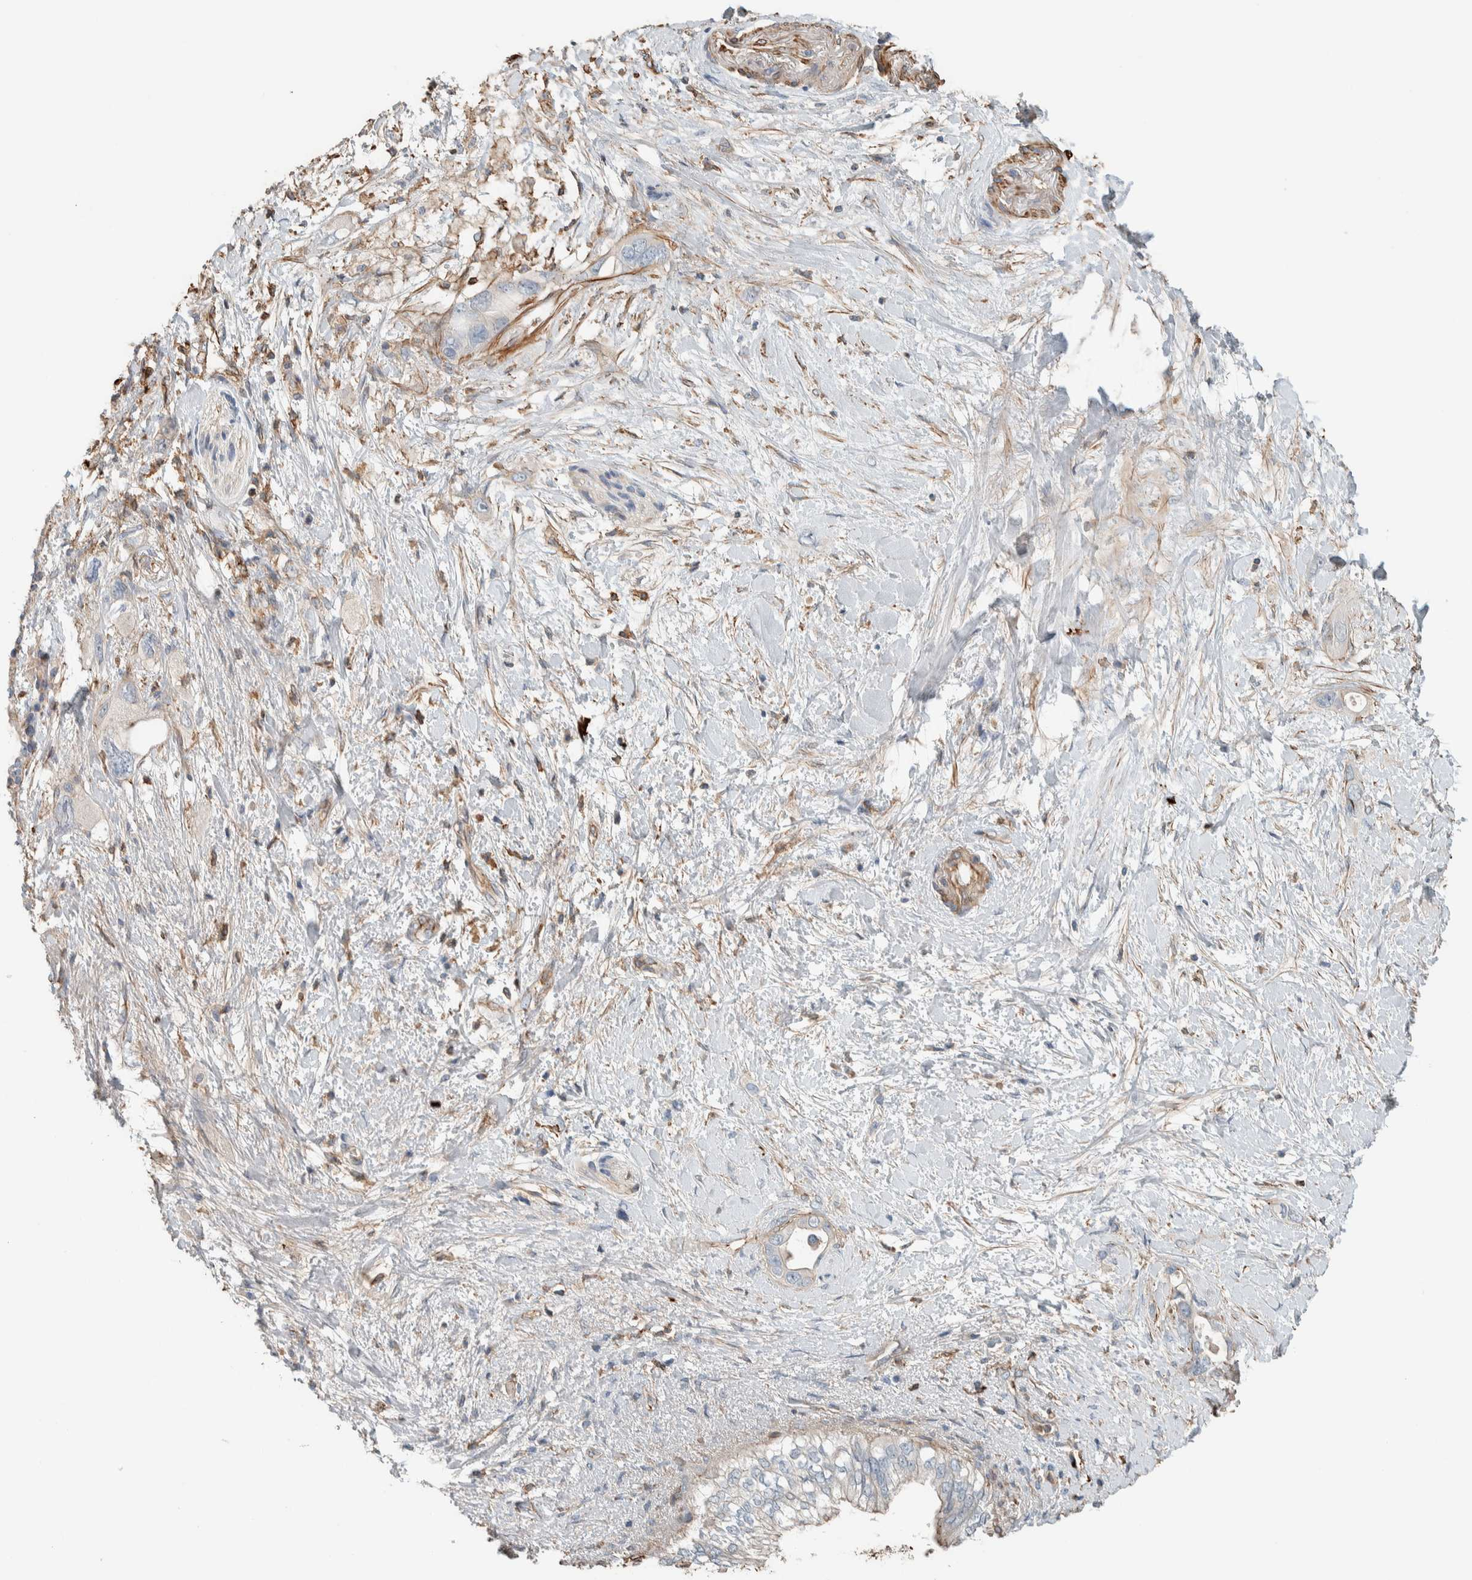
{"staining": {"intensity": "negative", "quantity": "none", "location": "none"}, "tissue": "pancreatic cancer", "cell_type": "Tumor cells", "image_type": "cancer", "snomed": [{"axis": "morphology", "description": "Adenocarcinoma, NOS"}, {"axis": "topography", "description": "Pancreas"}], "caption": "High magnification brightfield microscopy of pancreatic cancer stained with DAB (3,3'-diaminobenzidine) (brown) and counterstained with hematoxylin (blue): tumor cells show no significant positivity. (DAB immunohistochemistry, high magnification).", "gene": "CTBP2", "patient": {"sex": "female", "age": 56}}